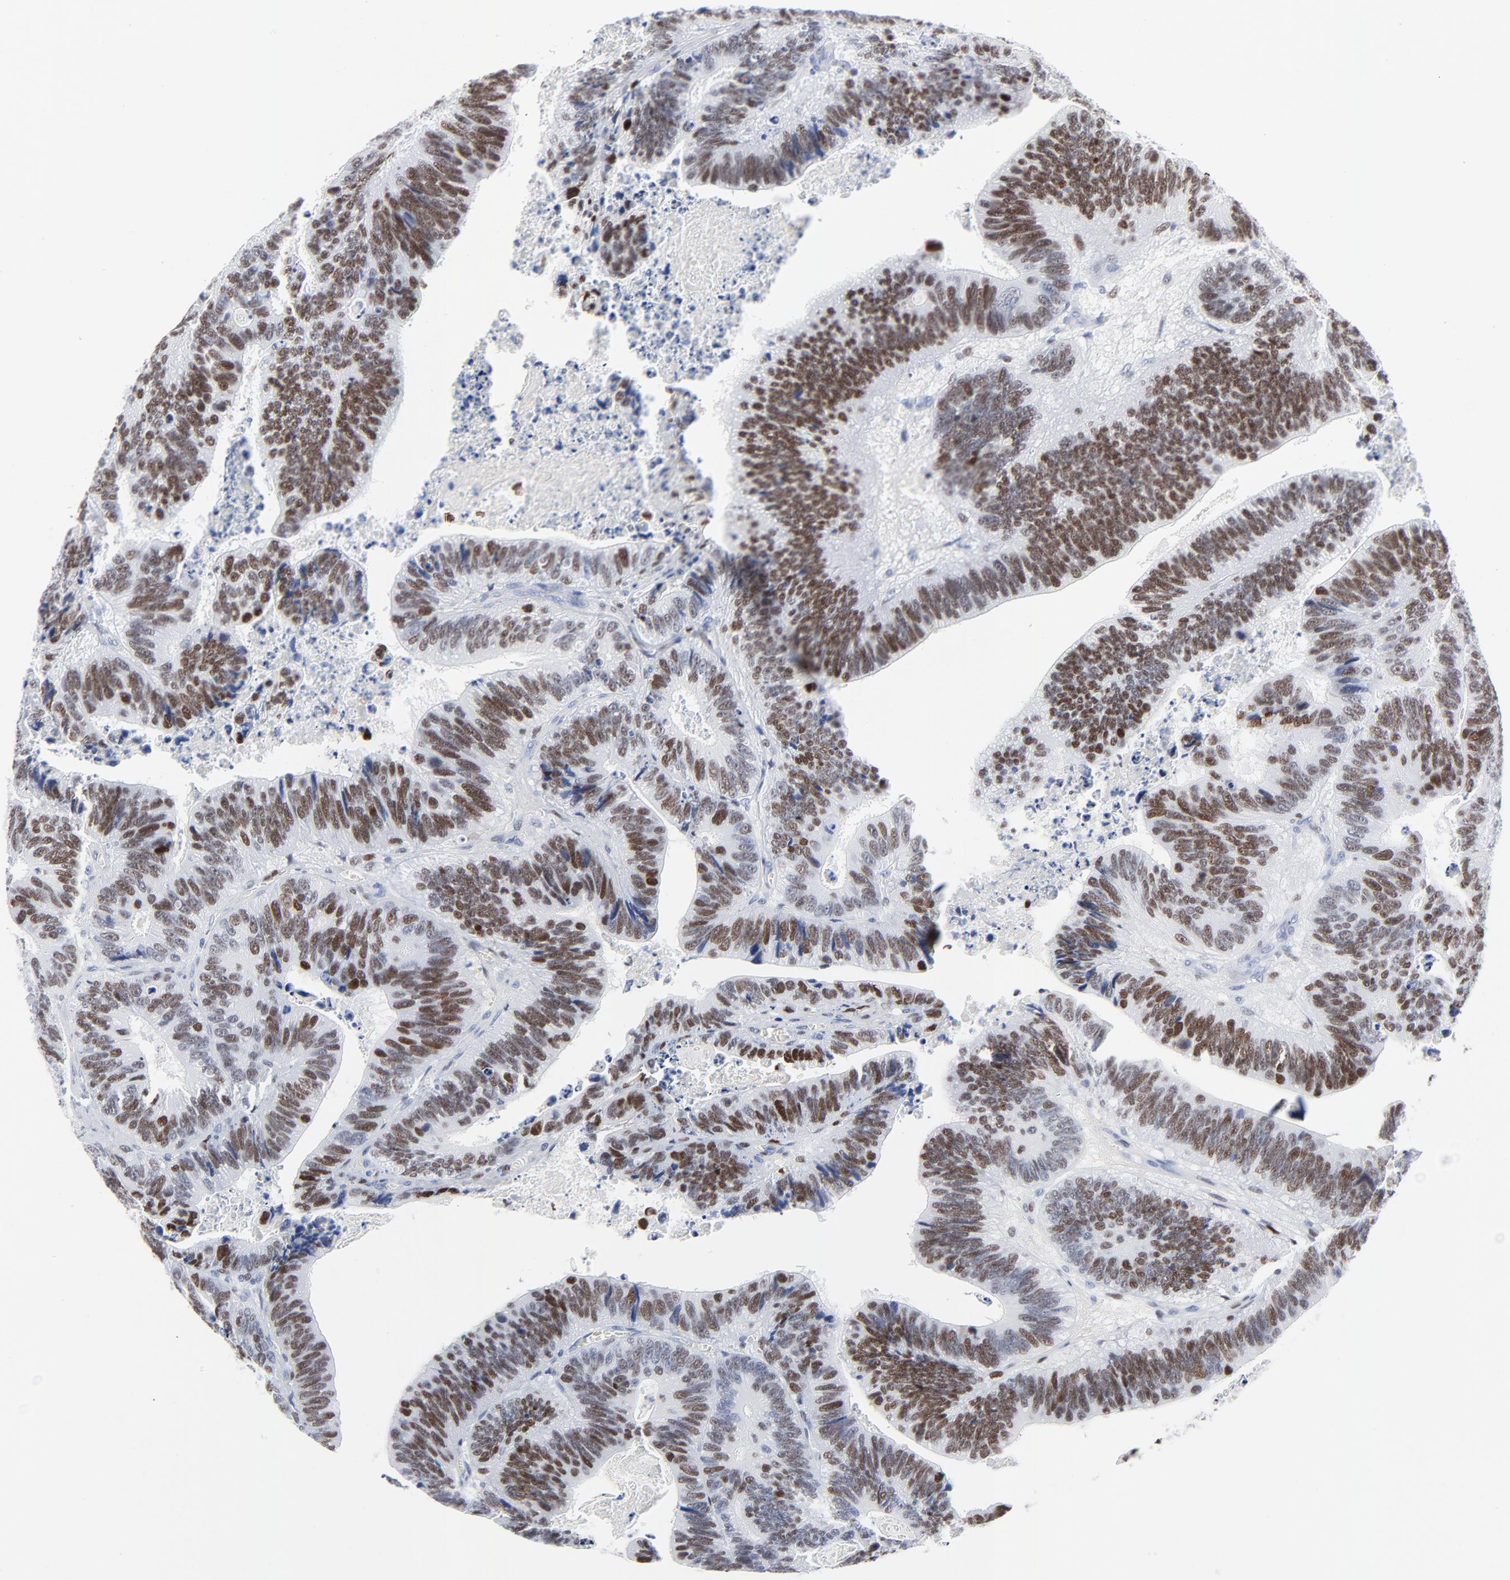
{"staining": {"intensity": "moderate", "quantity": ">75%", "location": "nuclear"}, "tissue": "colorectal cancer", "cell_type": "Tumor cells", "image_type": "cancer", "snomed": [{"axis": "morphology", "description": "Adenocarcinoma, NOS"}, {"axis": "topography", "description": "Colon"}], "caption": "There is medium levels of moderate nuclear positivity in tumor cells of adenocarcinoma (colorectal), as demonstrated by immunohistochemical staining (brown color).", "gene": "JUN", "patient": {"sex": "male", "age": 72}}